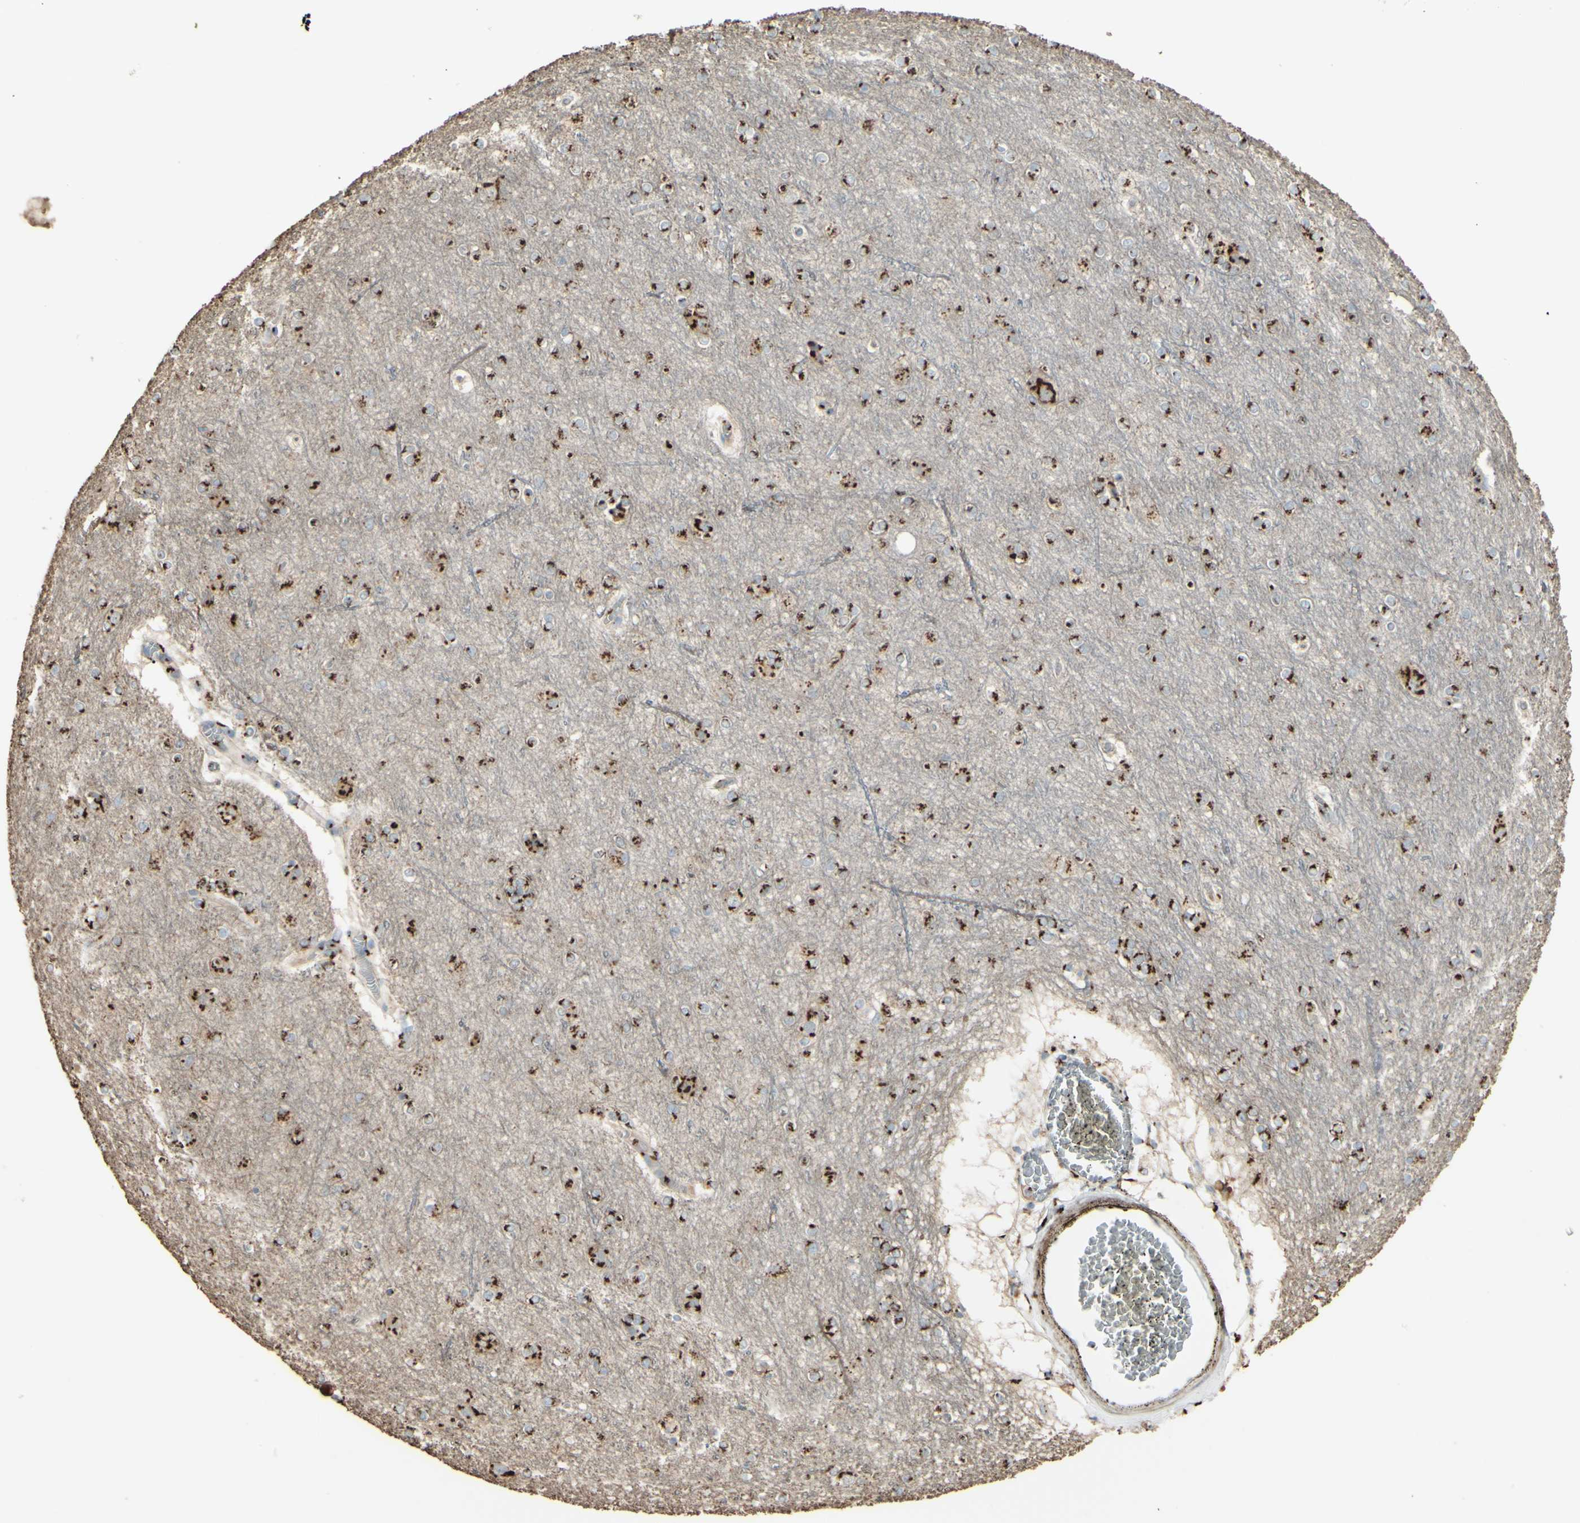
{"staining": {"intensity": "strong", "quantity": ">75%", "location": "cytoplasmic/membranous"}, "tissue": "cerebral cortex", "cell_type": "Endothelial cells", "image_type": "normal", "snomed": [{"axis": "morphology", "description": "Normal tissue, NOS"}, {"axis": "topography", "description": "Cerebral cortex"}], "caption": "A photomicrograph of cerebral cortex stained for a protein reveals strong cytoplasmic/membranous brown staining in endothelial cells. Using DAB (3,3'-diaminobenzidine) (brown) and hematoxylin (blue) stains, captured at high magnification using brightfield microscopy.", "gene": "BPNT2", "patient": {"sex": "female", "age": 54}}